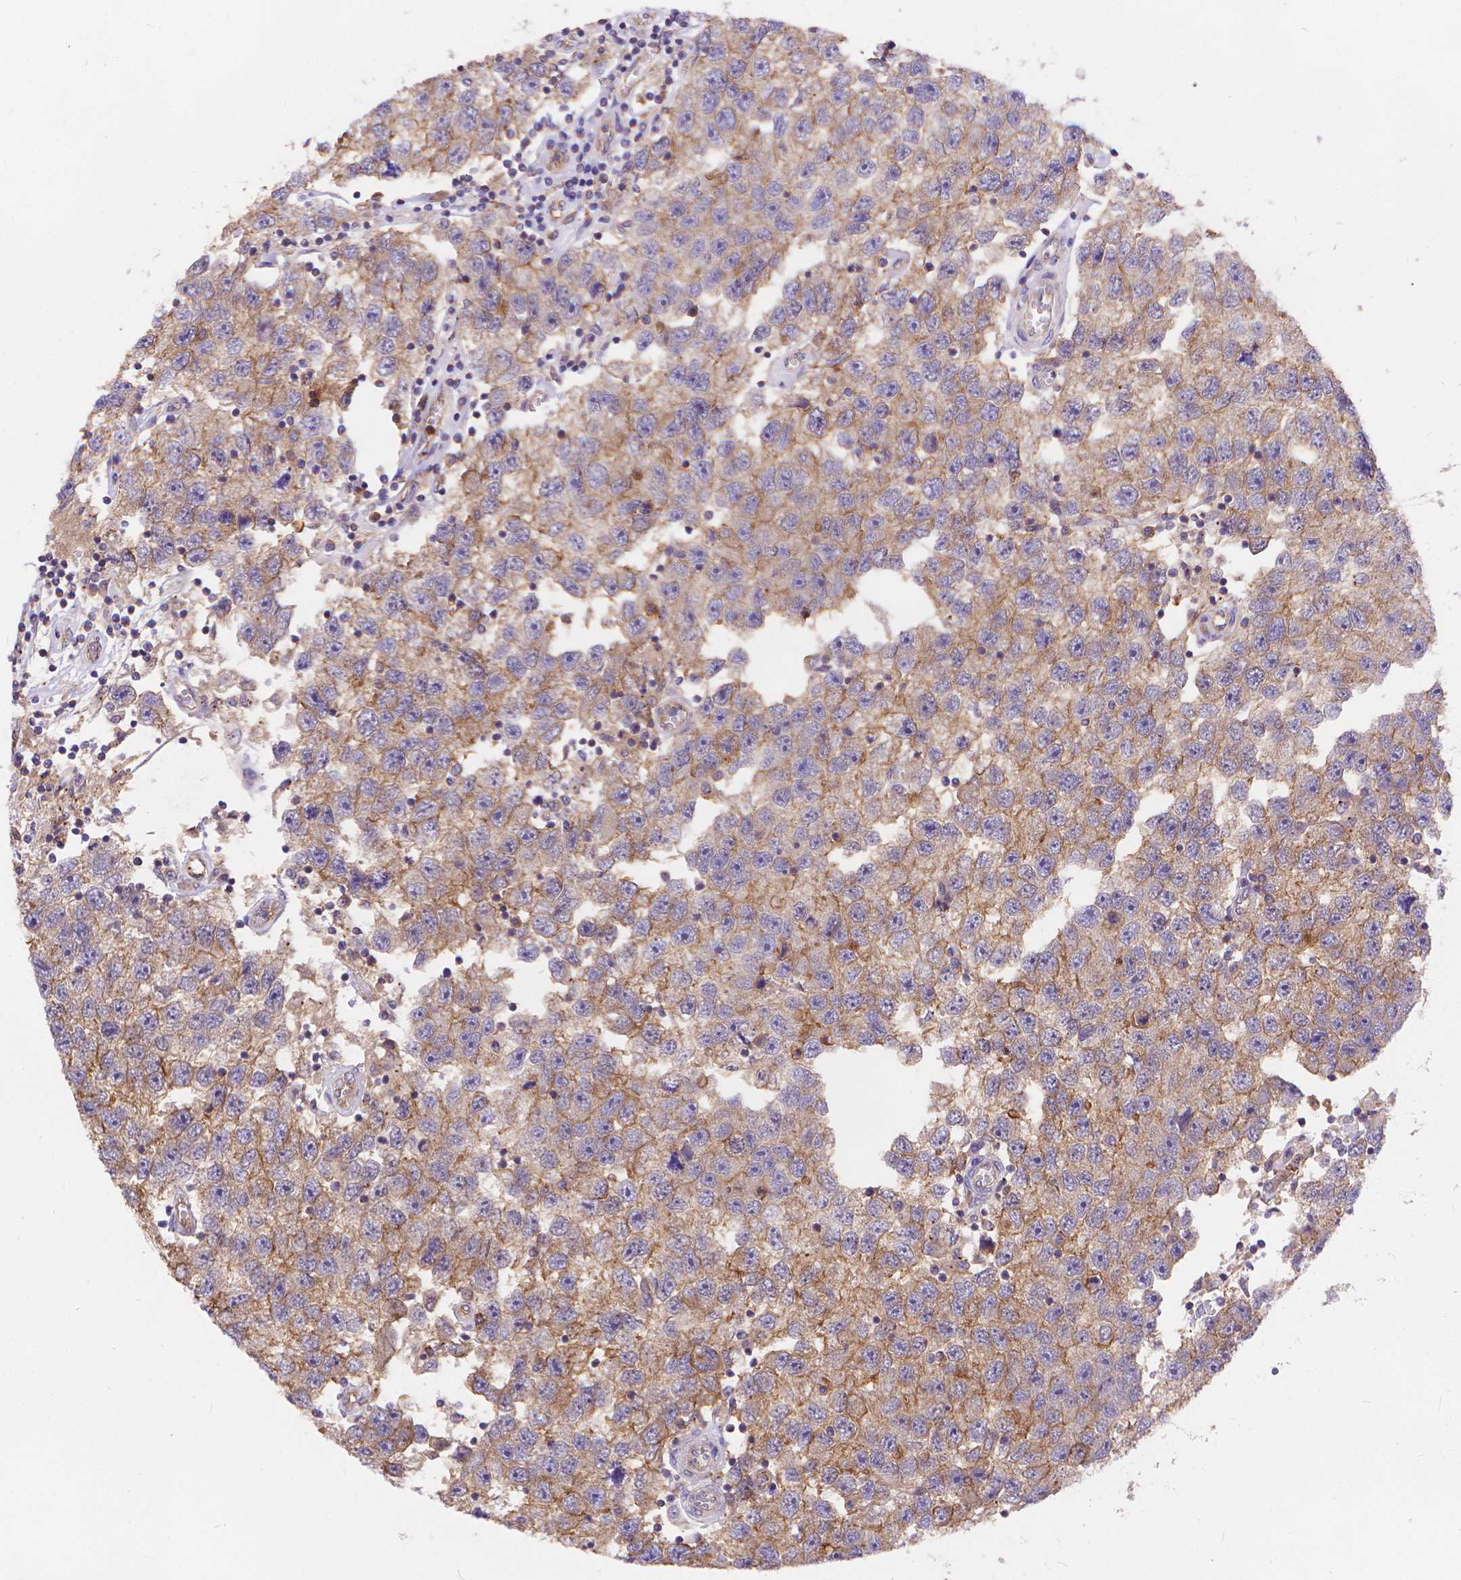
{"staining": {"intensity": "moderate", "quantity": ">75%", "location": "cytoplasmic/membranous"}, "tissue": "testis cancer", "cell_type": "Tumor cells", "image_type": "cancer", "snomed": [{"axis": "morphology", "description": "Seminoma, NOS"}, {"axis": "topography", "description": "Testis"}], "caption": "Protein staining of testis cancer (seminoma) tissue shows moderate cytoplasmic/membranous expression in approximately >75% of tumor cells.", "gene": "ARAP1", "patient": {"sex": "male", "age": 26}}